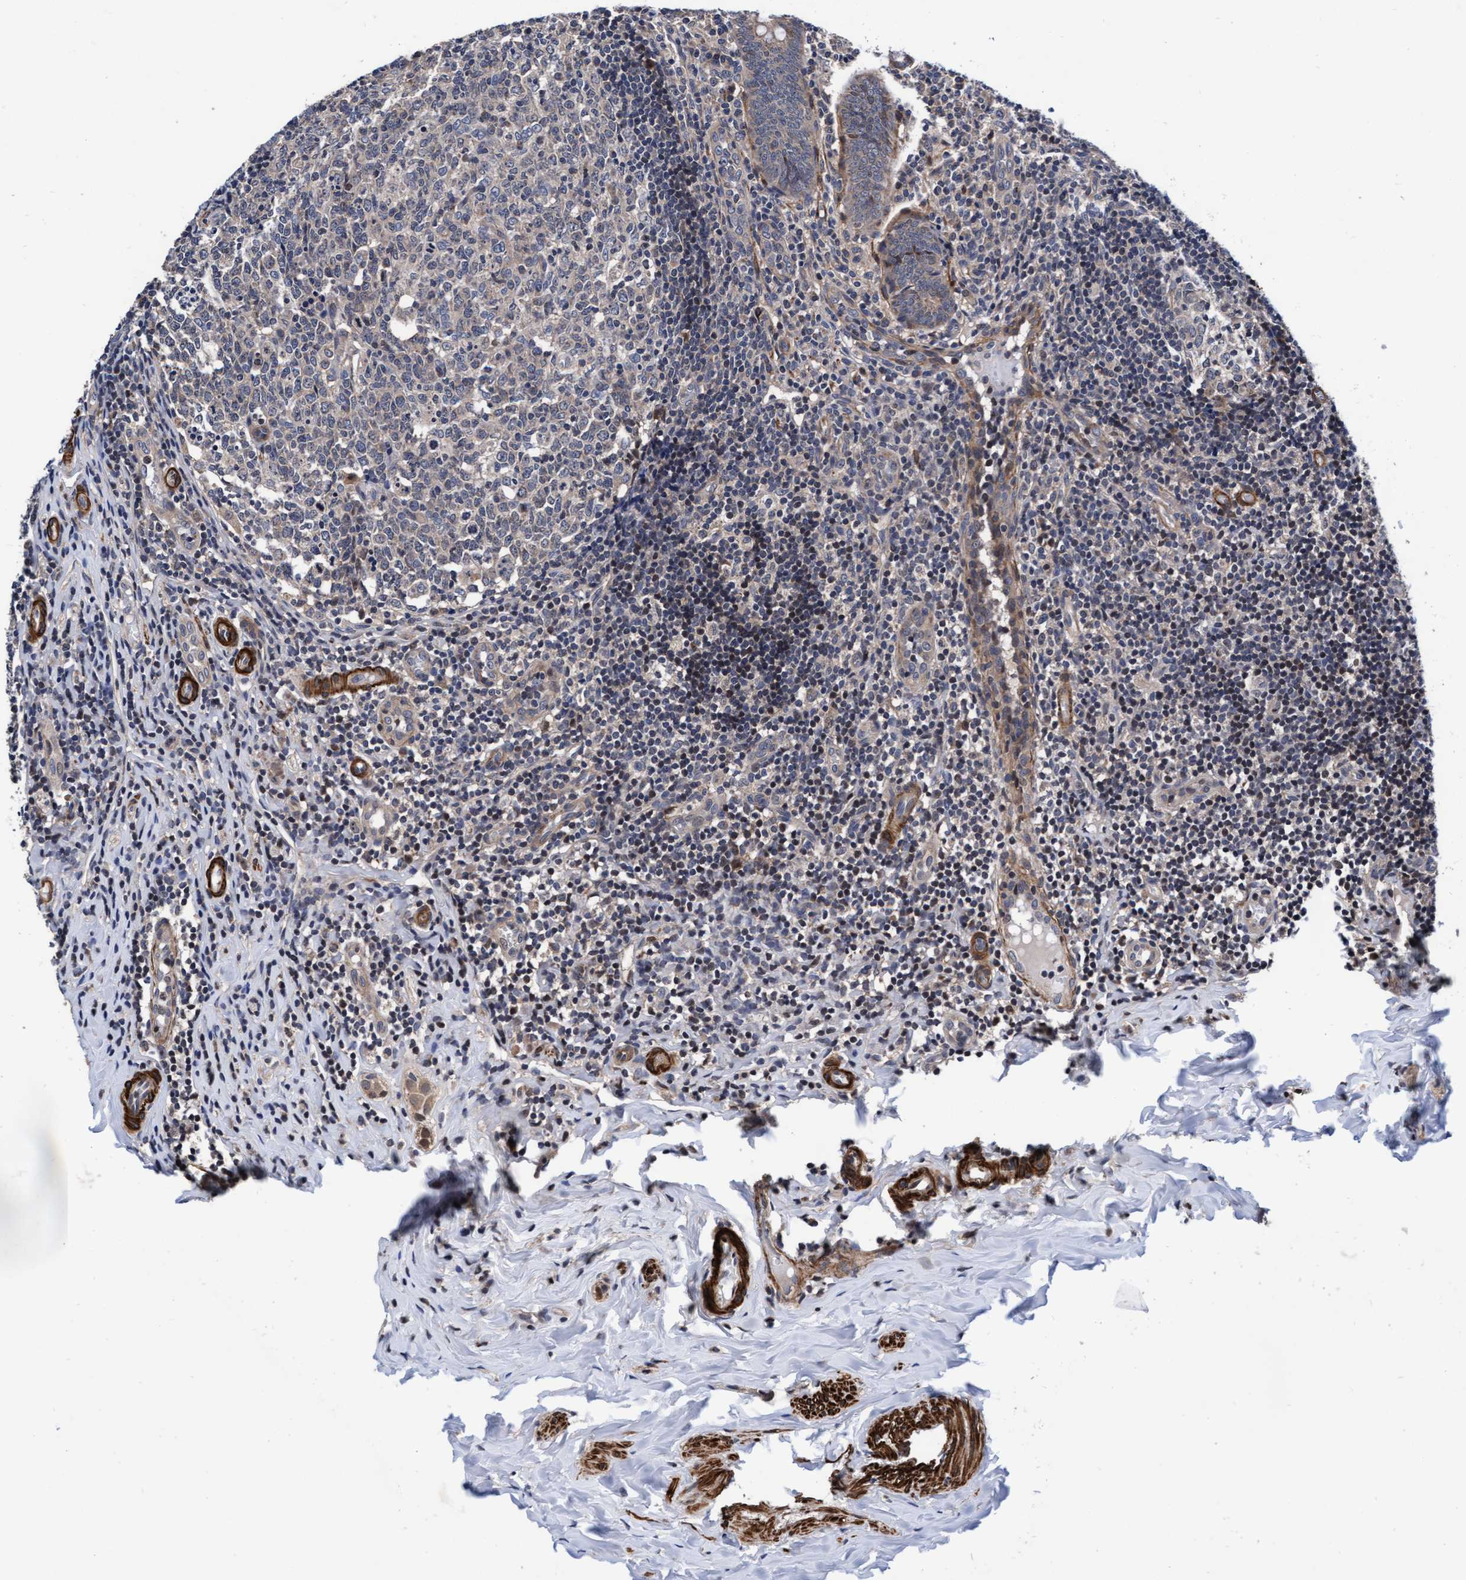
{"staining": {"intensity": "moderate", "quantity": ">75%", "location": "cytoplasmic/membranous"}, "tissue": "appendix", "cell_type": "Glandular cells", "image_type": "normal", "snomed": [{"axis": "morphology", "description": "Normal tissue, NOS"}, {"axis": "topography", "description": "Appendix"}], "caption": "IHC image of benign appendix: human appendix stained using immunohistochemistry shows medium levels of moderate protein expression localized specifically in the cytoplasmic/membranous of glandular cells, appearing as a cytoplasmic/membranous brown color.", "gene": "EFCAB13", "patient": {"sex": "male", "age": 8}}